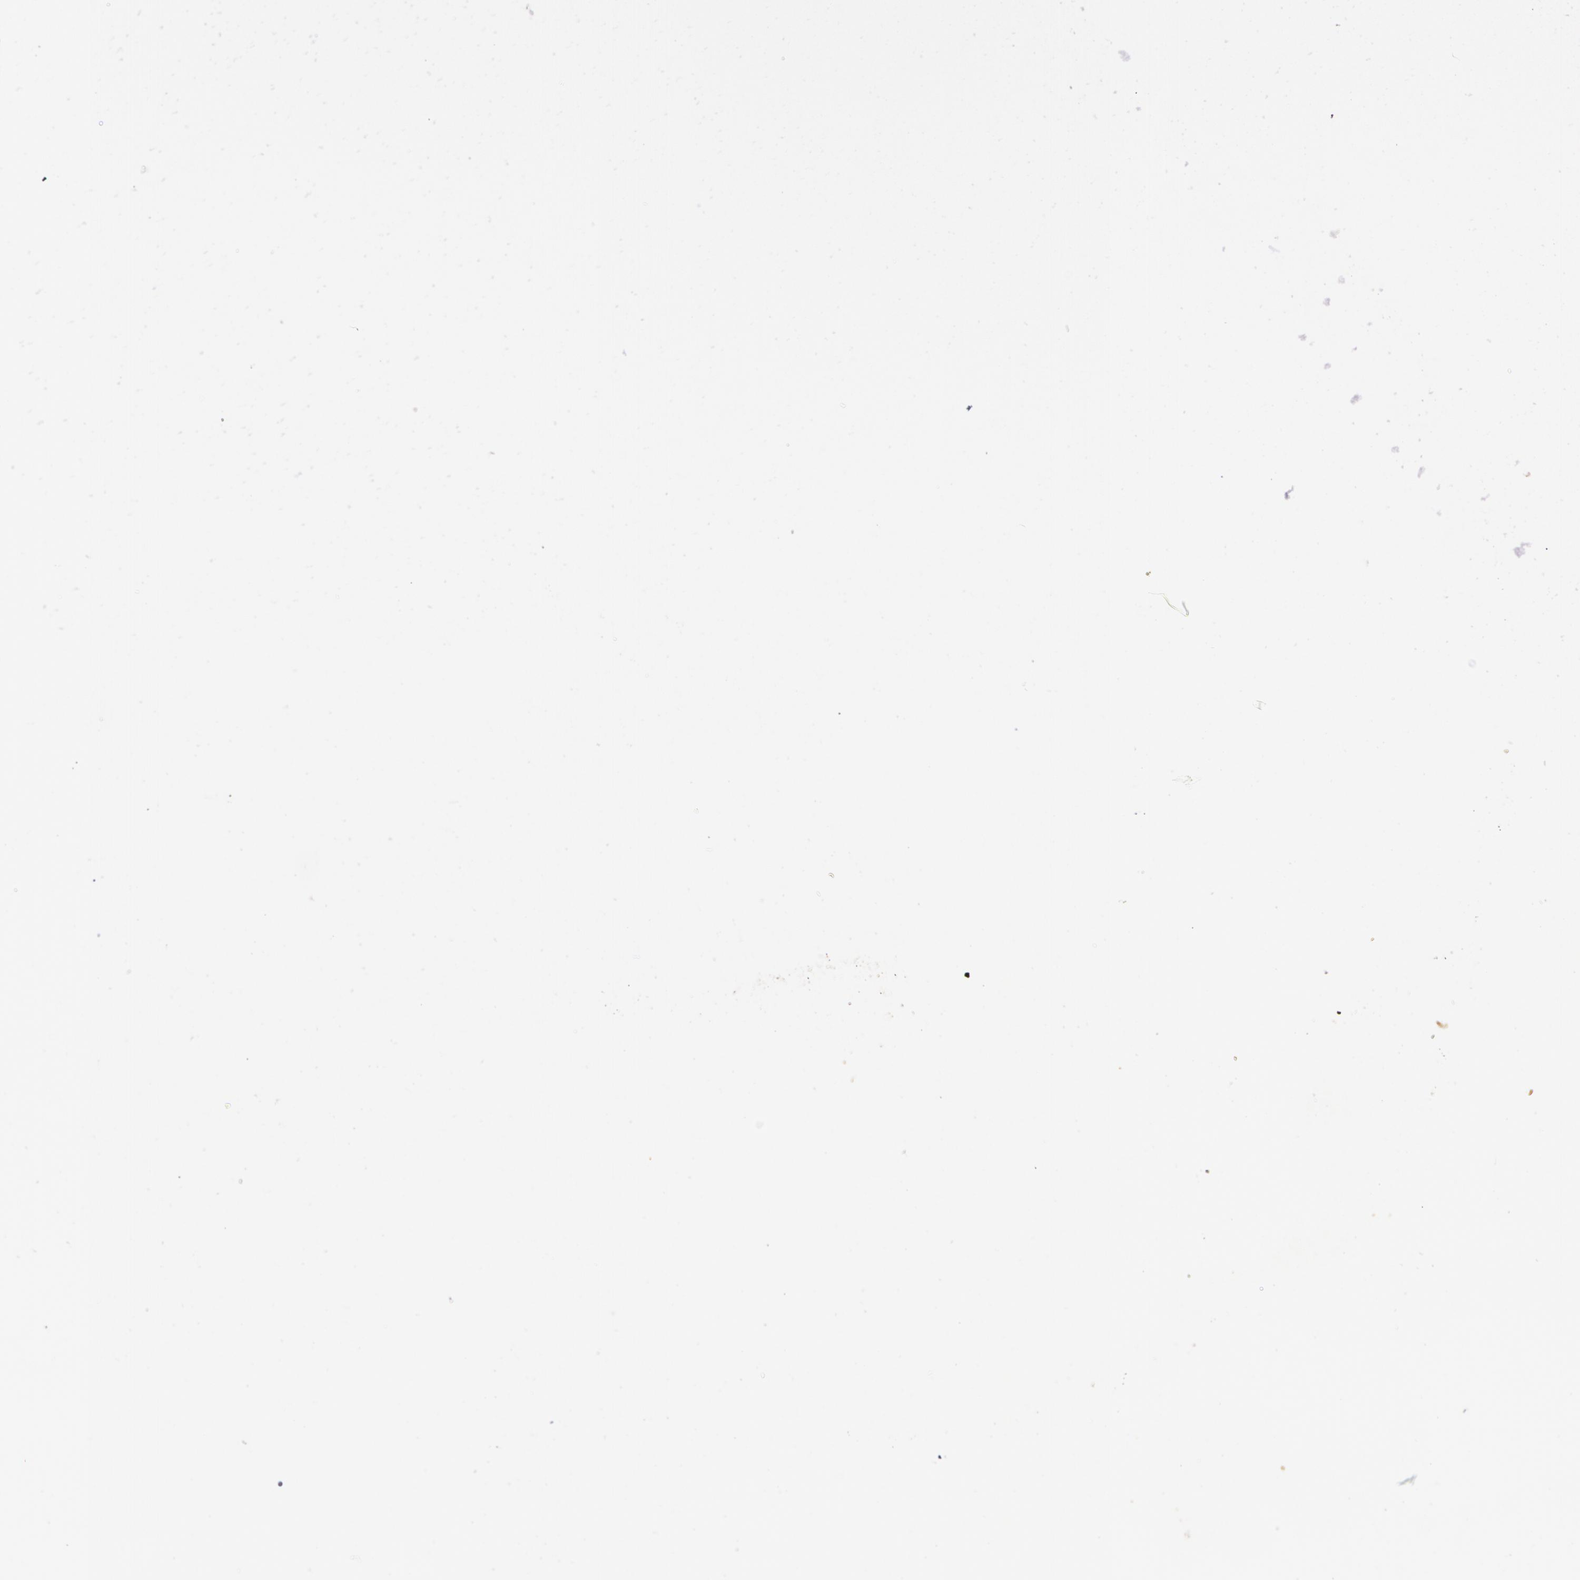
{"staining": {"intensity": "moderate", "quantity": ">75%", "location": "cytoplasmic/membranous"}, "tissue": "lymph node", "cell_type": "Germinal center cells", "image_type": "normal", "snomed": [{"axis": "morphology", "description": "Normal tissue, NOS"}, {"axis": "topography", "description": "Lymph node"}], "caption": "Unremarkable lymph node displays moderate cytoplasmic/membranous positivity in approximately >75% of germinal center cells.", "gene": "CCL17", "patient": {"sex": "female", "age": 42}}